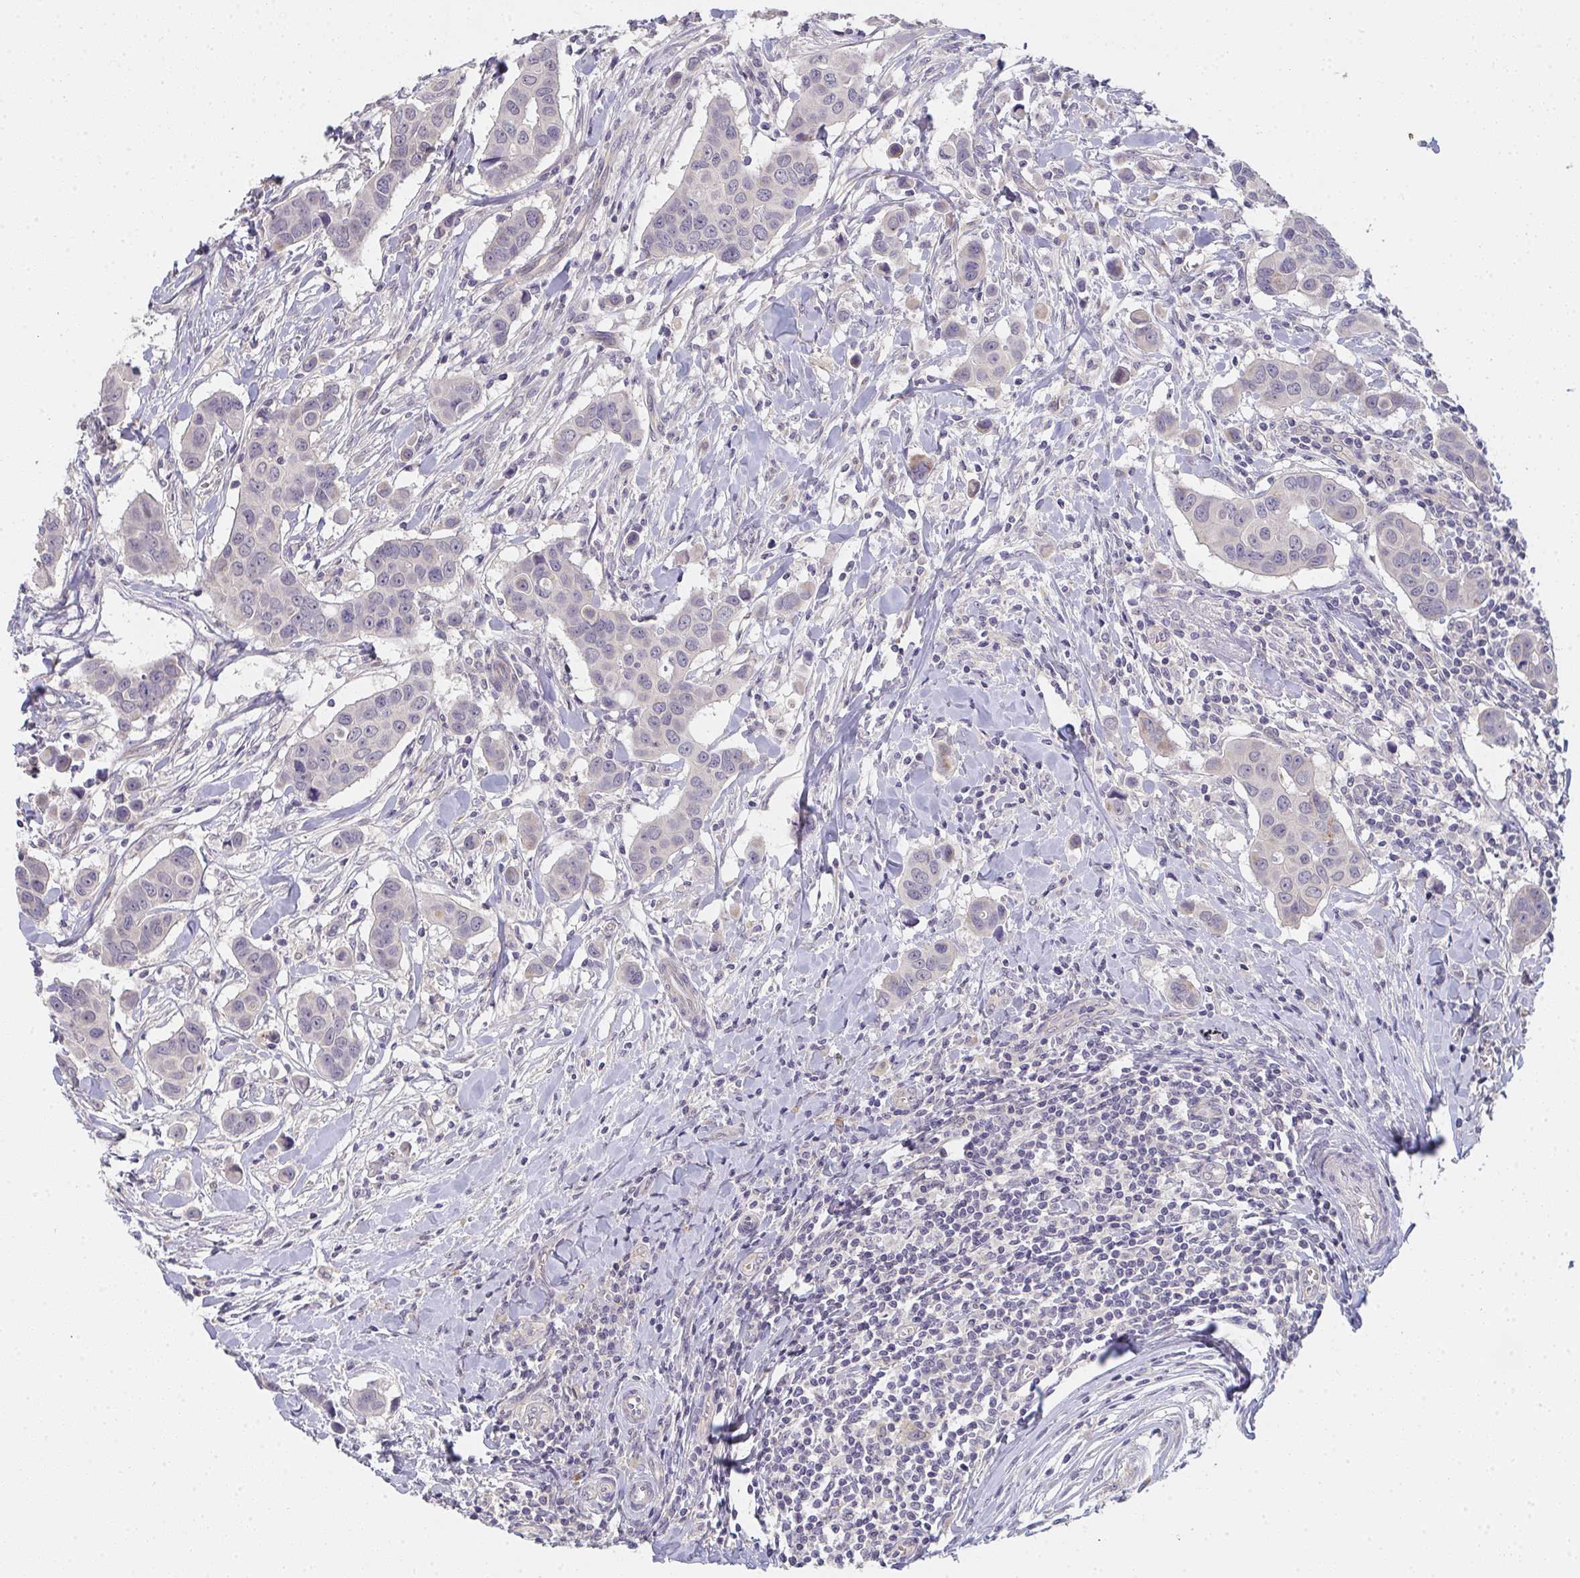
{"staining": {"intensity": "weak", "quantity": "<25%", "location": "cytoplasmic/membranous"}, "tissue": "breast cancer", "cell_type": "Tumor cells", "image_type": "cancer", "snomed": [{"axis": "morphology", "description": "Duct carcinoma"}, {"axis": "topography", "description": "Breast"}], "caption": "There is no significant positivity in tumor cells of breast invasive ductal carcinoma.", "gene": "TMEM219", "patient": {"sex": "female", "age": 24}}